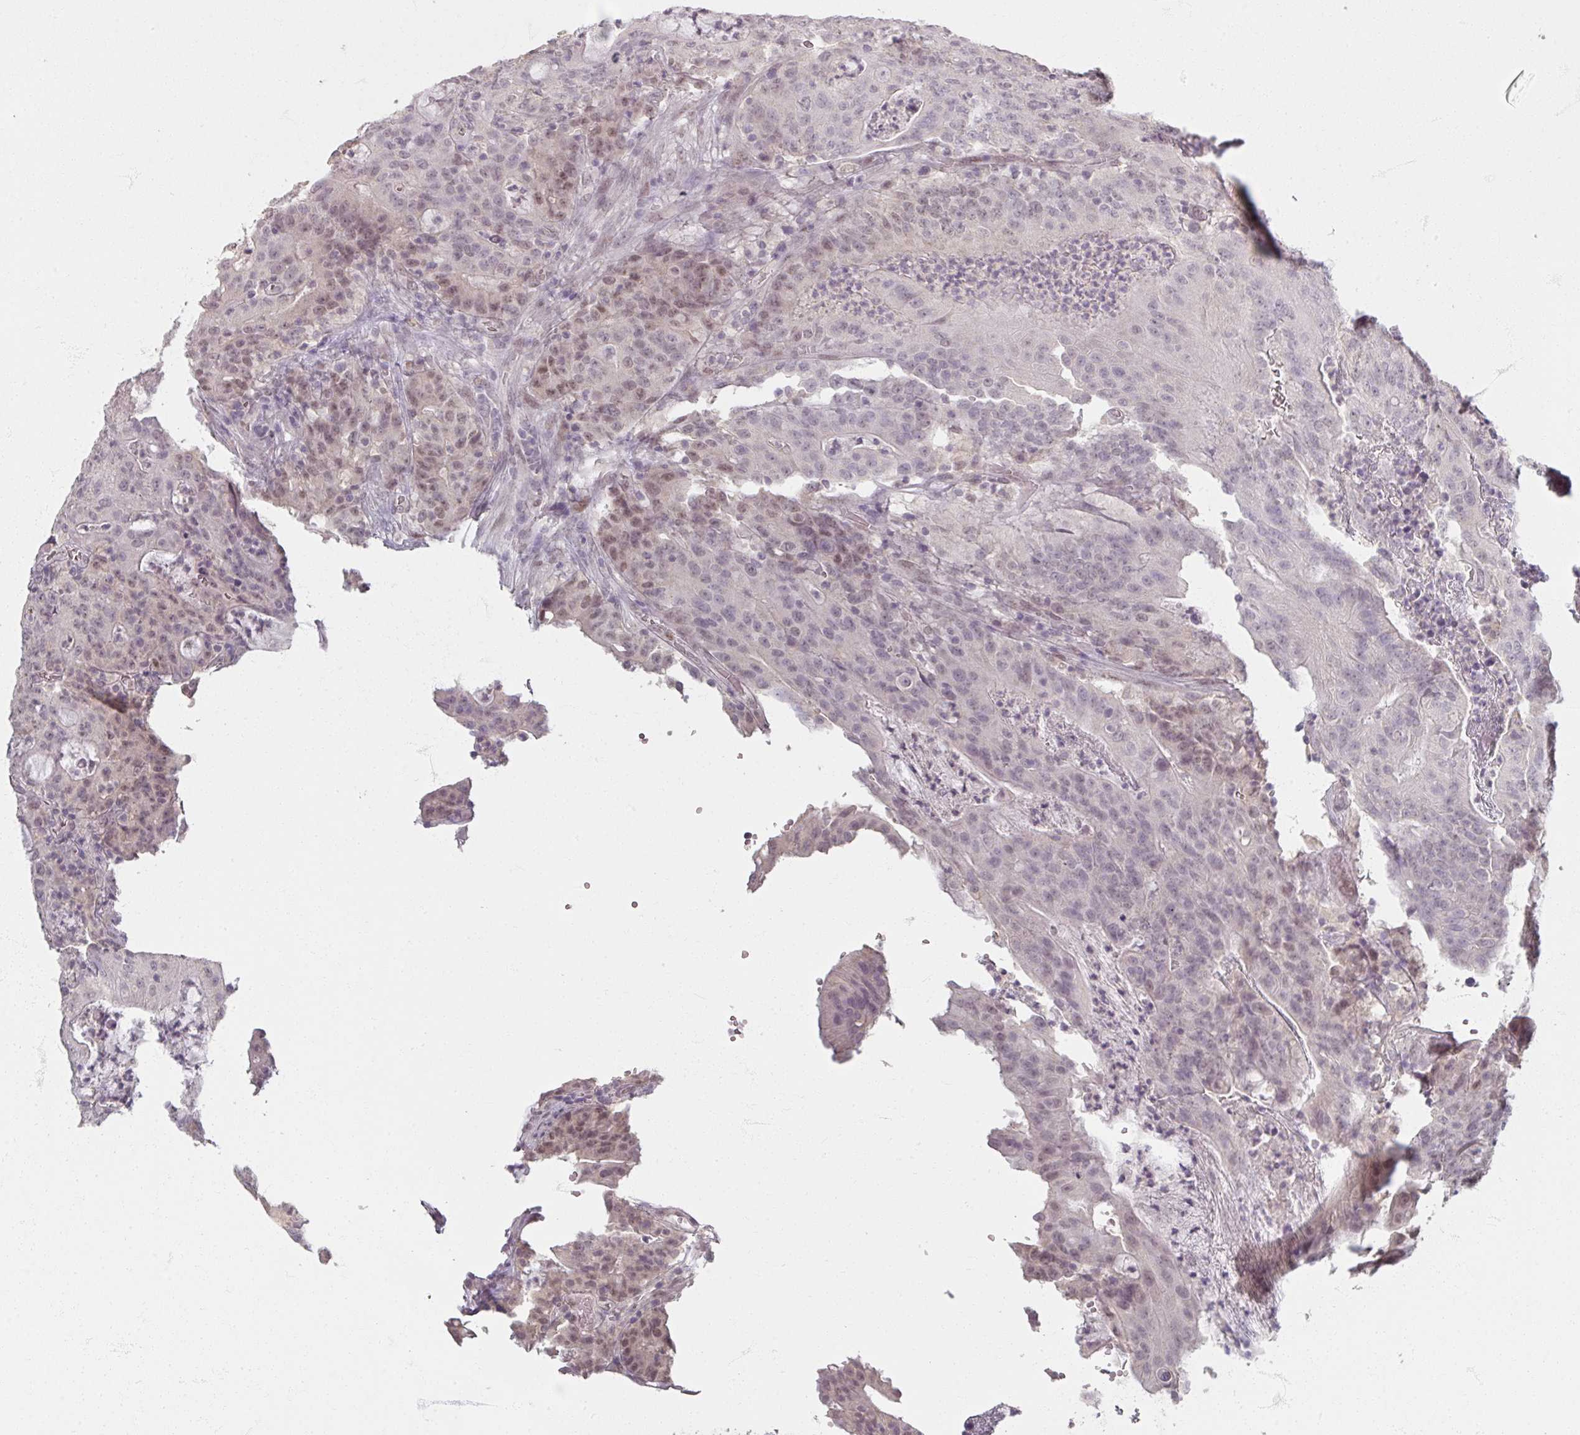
{"staining": {"intensity": "negative", "quantity": "none", "location": "none"}, "tissue": "colorectal cancer", "cell_type": "Tumor cells", "image_type": "cancer", "snomed": [{"axis": "morphology", "description": "Adenocarcinoma, NOS"}, {"axis": "topography", "description": "Colon"}], "caption": "The micrograph shows no significant staining in tumor cells of colorectal cancer.", "gene": "SOX11", "patient": {"sex": "male", "age": 83}}